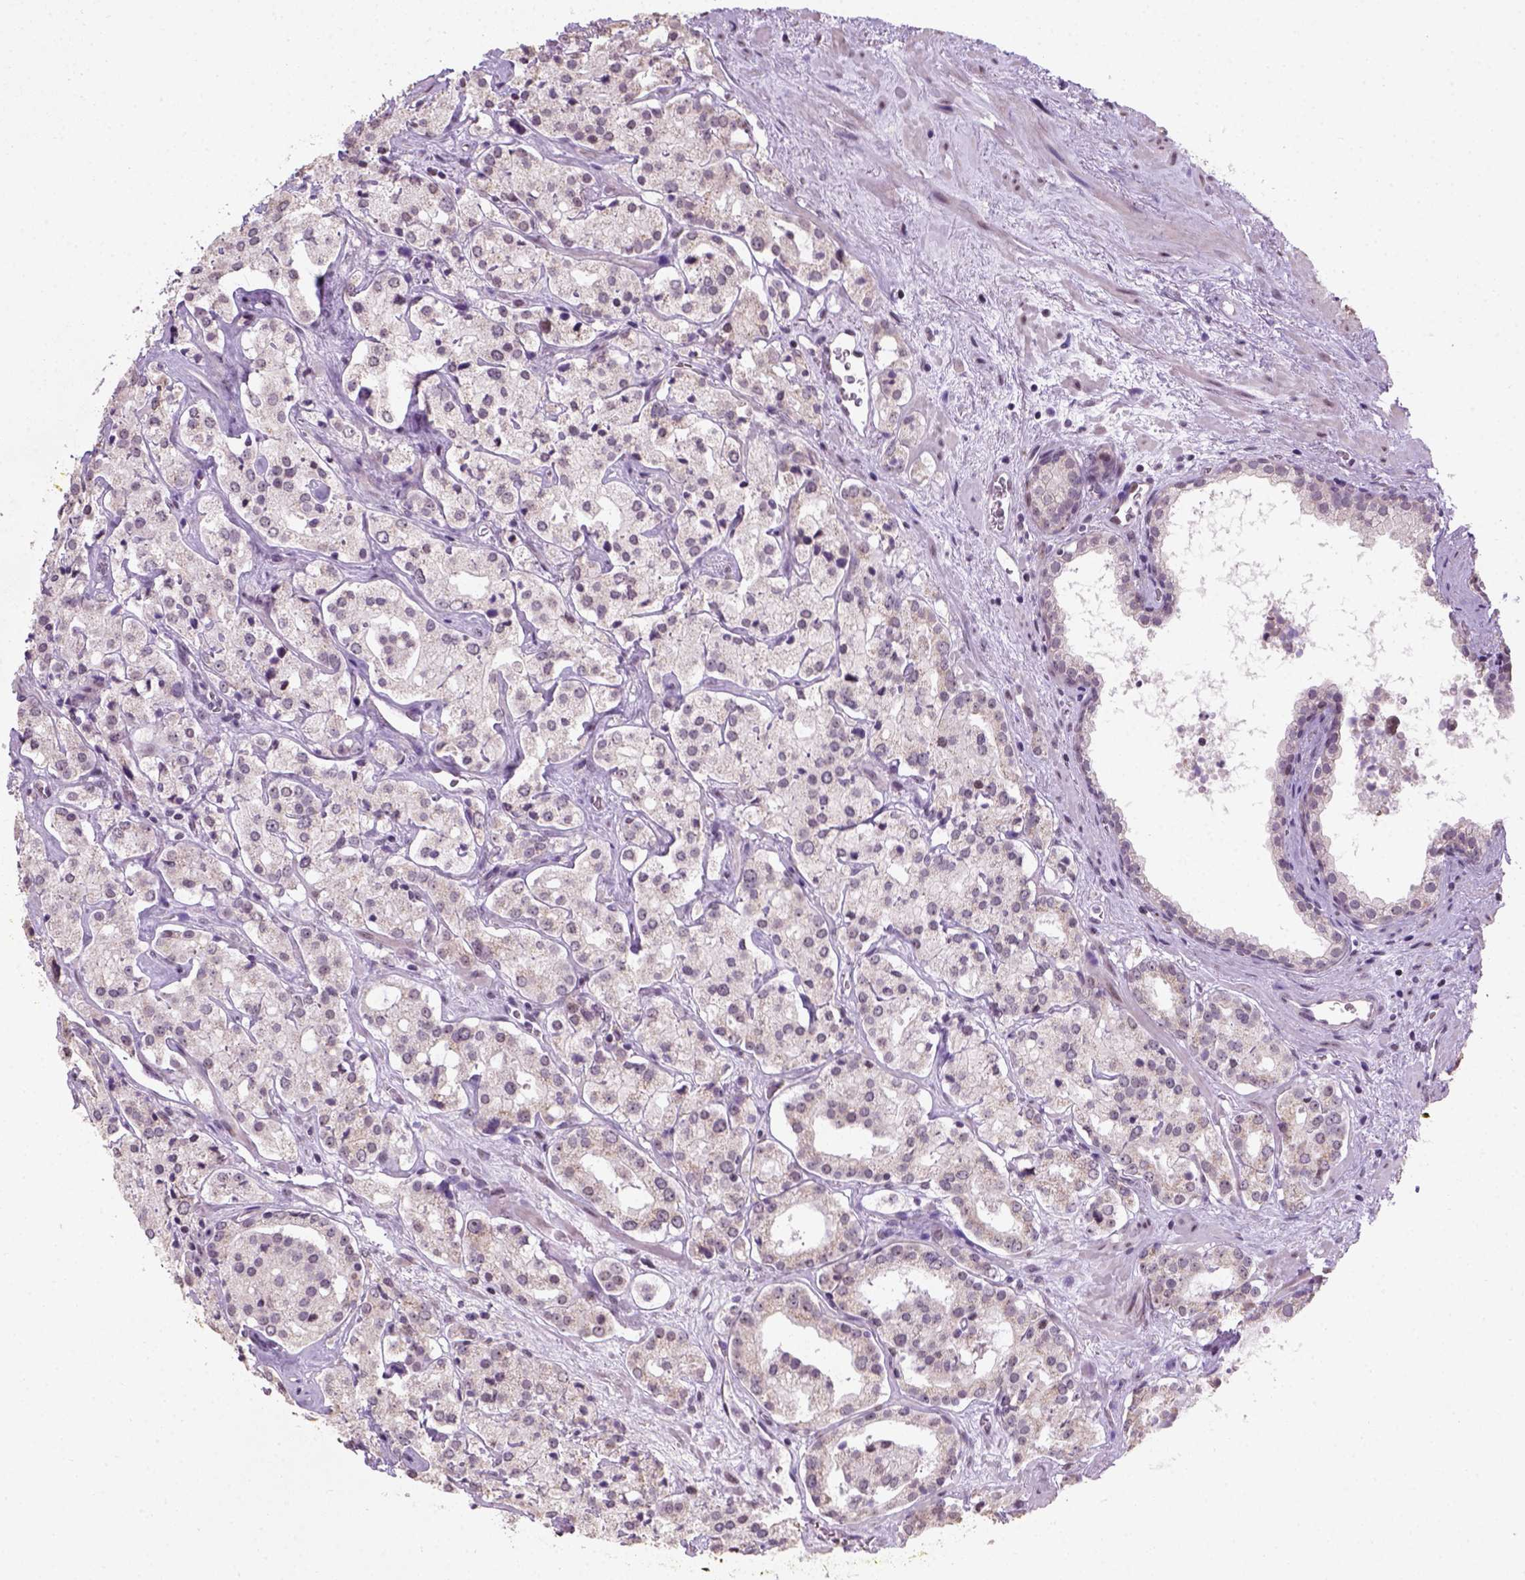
{"staining": {"intensity": "negative", "quantity": "none", "location": "none"}, "tissue": "prostate cancer", "cell_type": "Tumor cells", "image_type": "cancer", "snomed": [{"axis": "morphology", "description": "Adenocarcinoma, NOS"}, {"axis": "topography", "description": "Prostate"}], "caption": "DAB (3,3'-diaminobenzidine) immunohistochemical staining of human prostate cancer (adenocarcinoma) shows no significant positivity in tumor cells. (Brightfield microscopy of DAB (3,3'-diaminobenzidine) immunohistochemistry at high magnification).", "gene": "DDX50", "patient": {"sex": "male", "age": 66}}